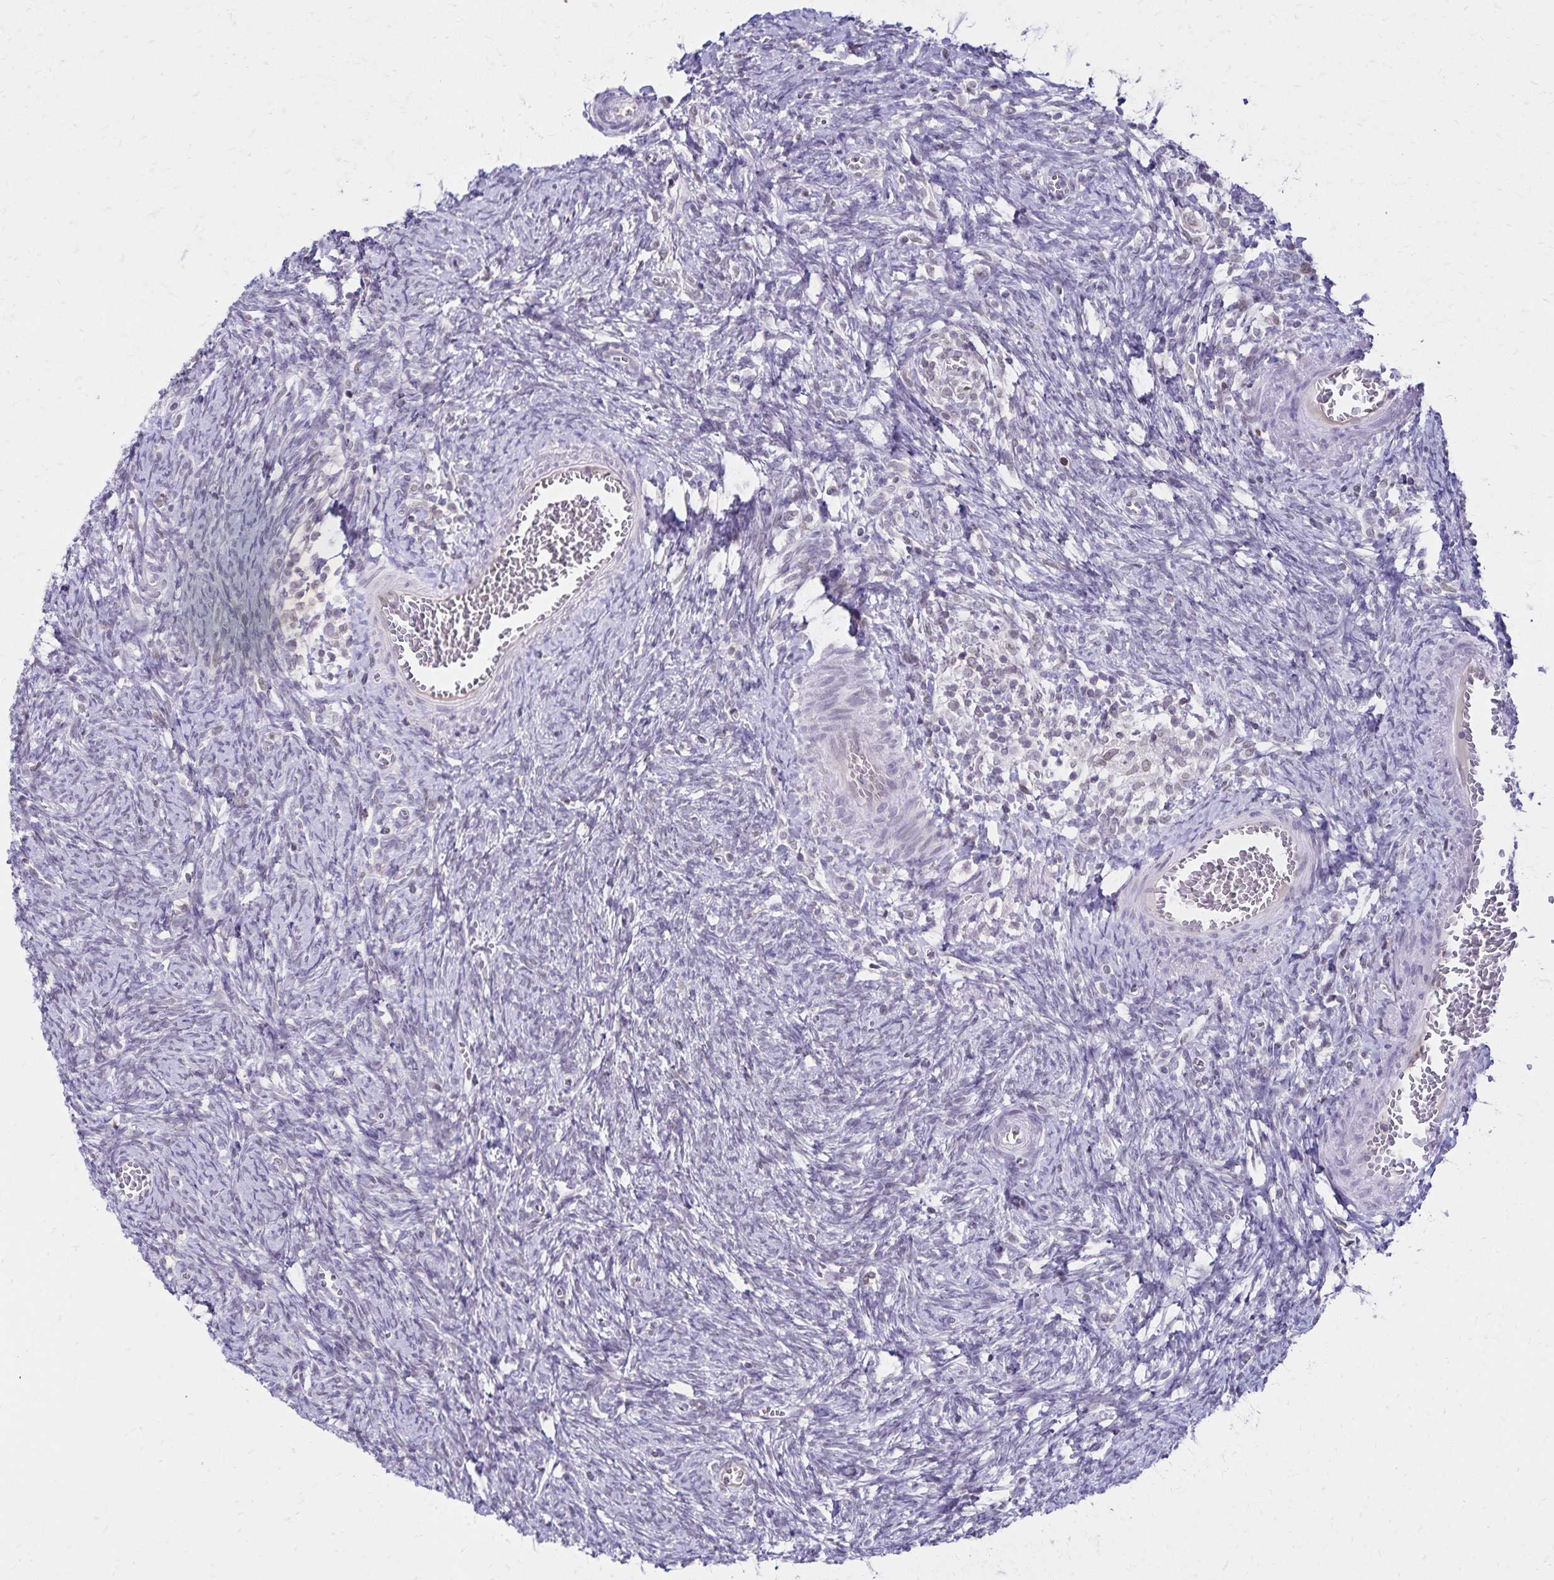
{"staining": {"intensity": "negative", "quantity": "none", "location": "none"}, "tissue": "ovary", "cell_type": "Follicle cells", "image_type": "normal", "snomed": [{"axis": "morphology", "description": "Normal tissue, NOS"}, {"axis": "topography", "description": "Ovary"}], "caption": "This is an immunohistochemistry (IHC) image of unremarkable ovary. There is no expression in follicle cells.", "gene": "FAM166C", "patient": {"sex": "female", "age": 41}}